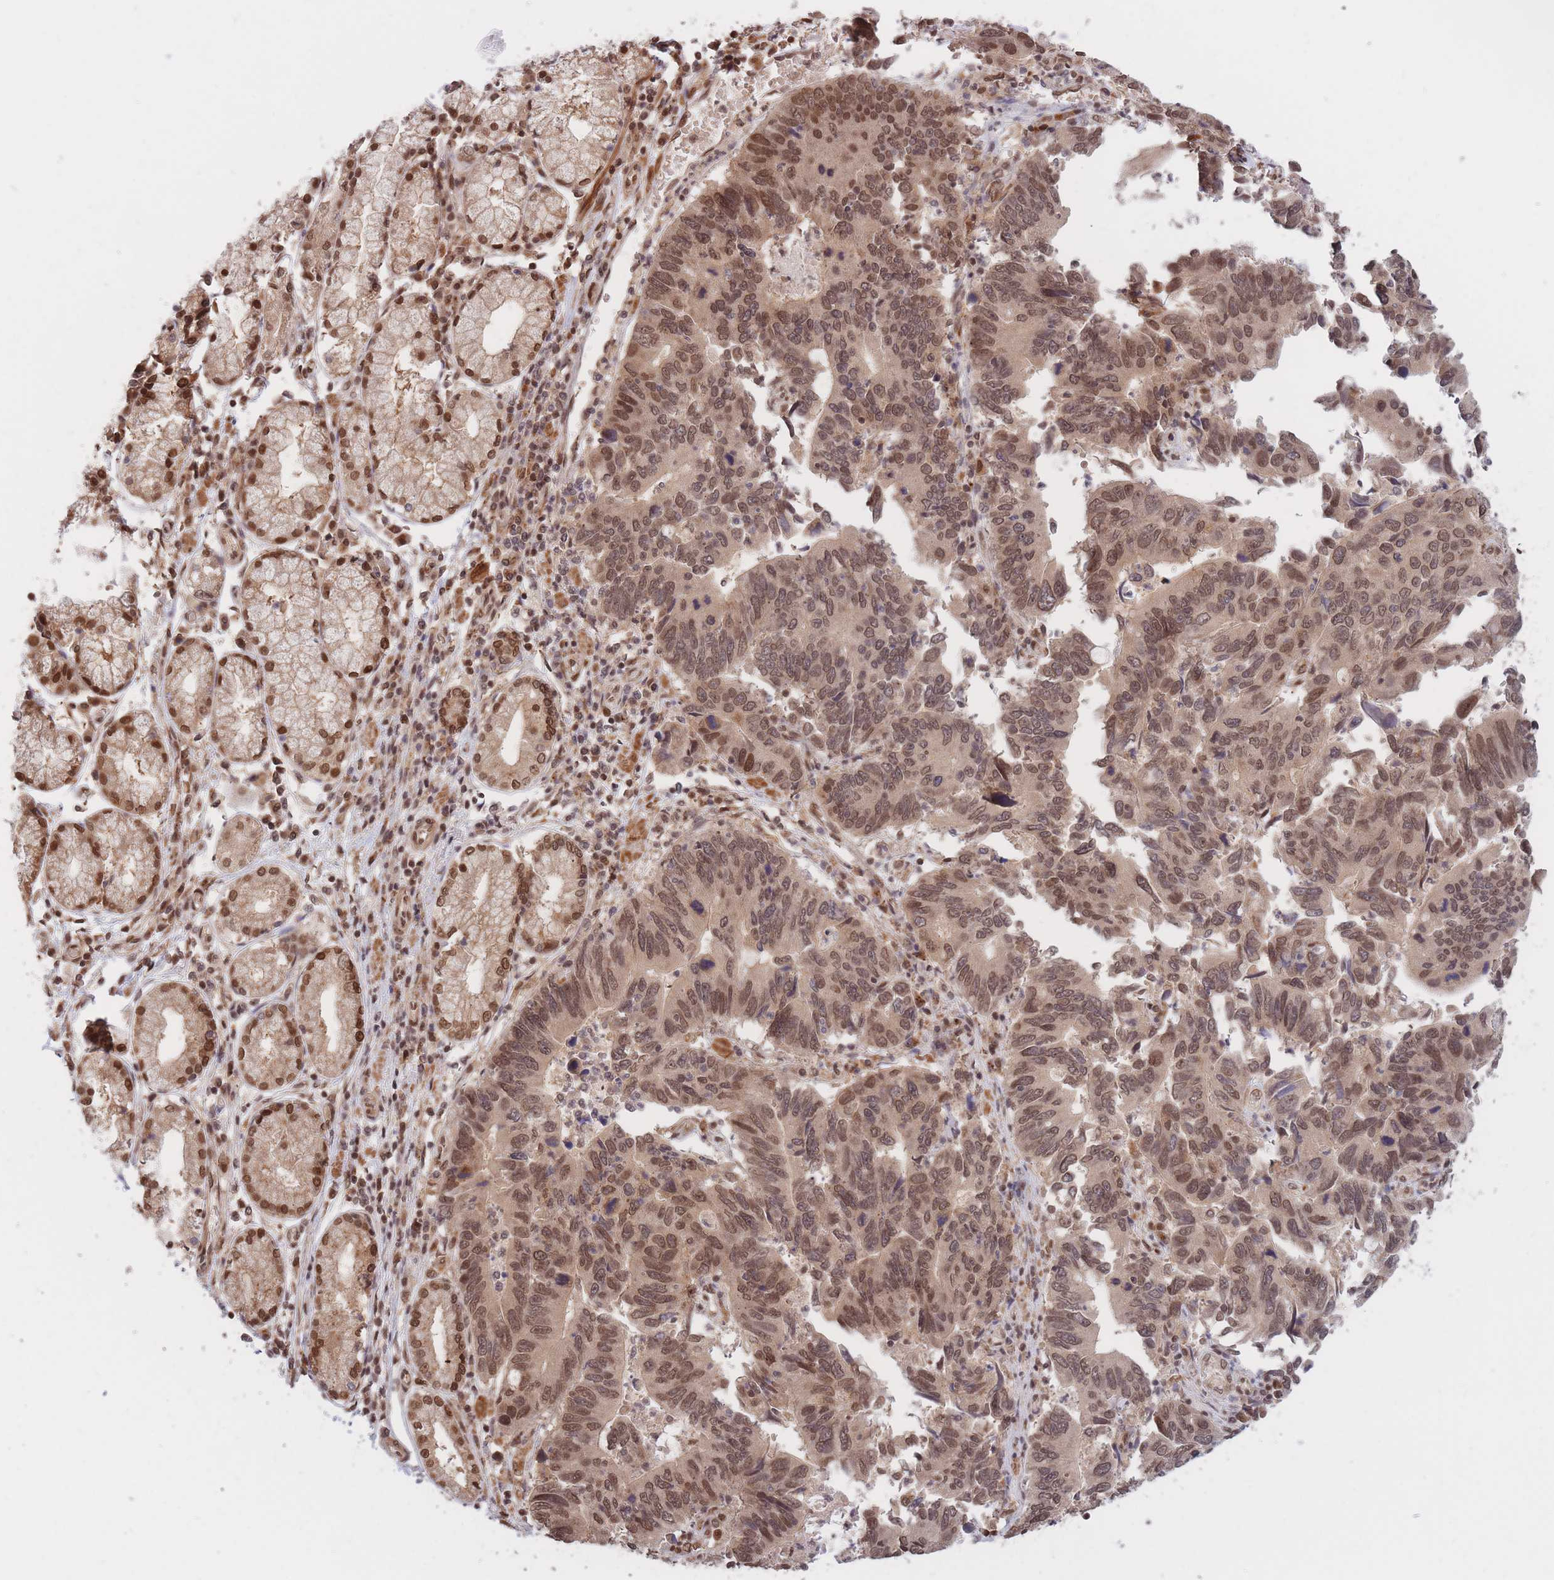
{"staining": {"intensity": "moderate", "quantity": ">75%", "location": "nuclear"}, "tissue": "stomach cancer", "cell_type": "Tumor cells", "image_type": "cancer", "snomed": [{"axis": "morphology", "description": "Adenocarcinoma, NOS"}, {"axis": "topography", "description": "Stomach"}], "caption": "Brown immunohistochemical staining in human adenocarcinoma (stomach) displays moderate nuclear staining in approximately >75% of tumor cells.", "gene": "SRA1", "patient": {"sex": "male", "age": 59}}